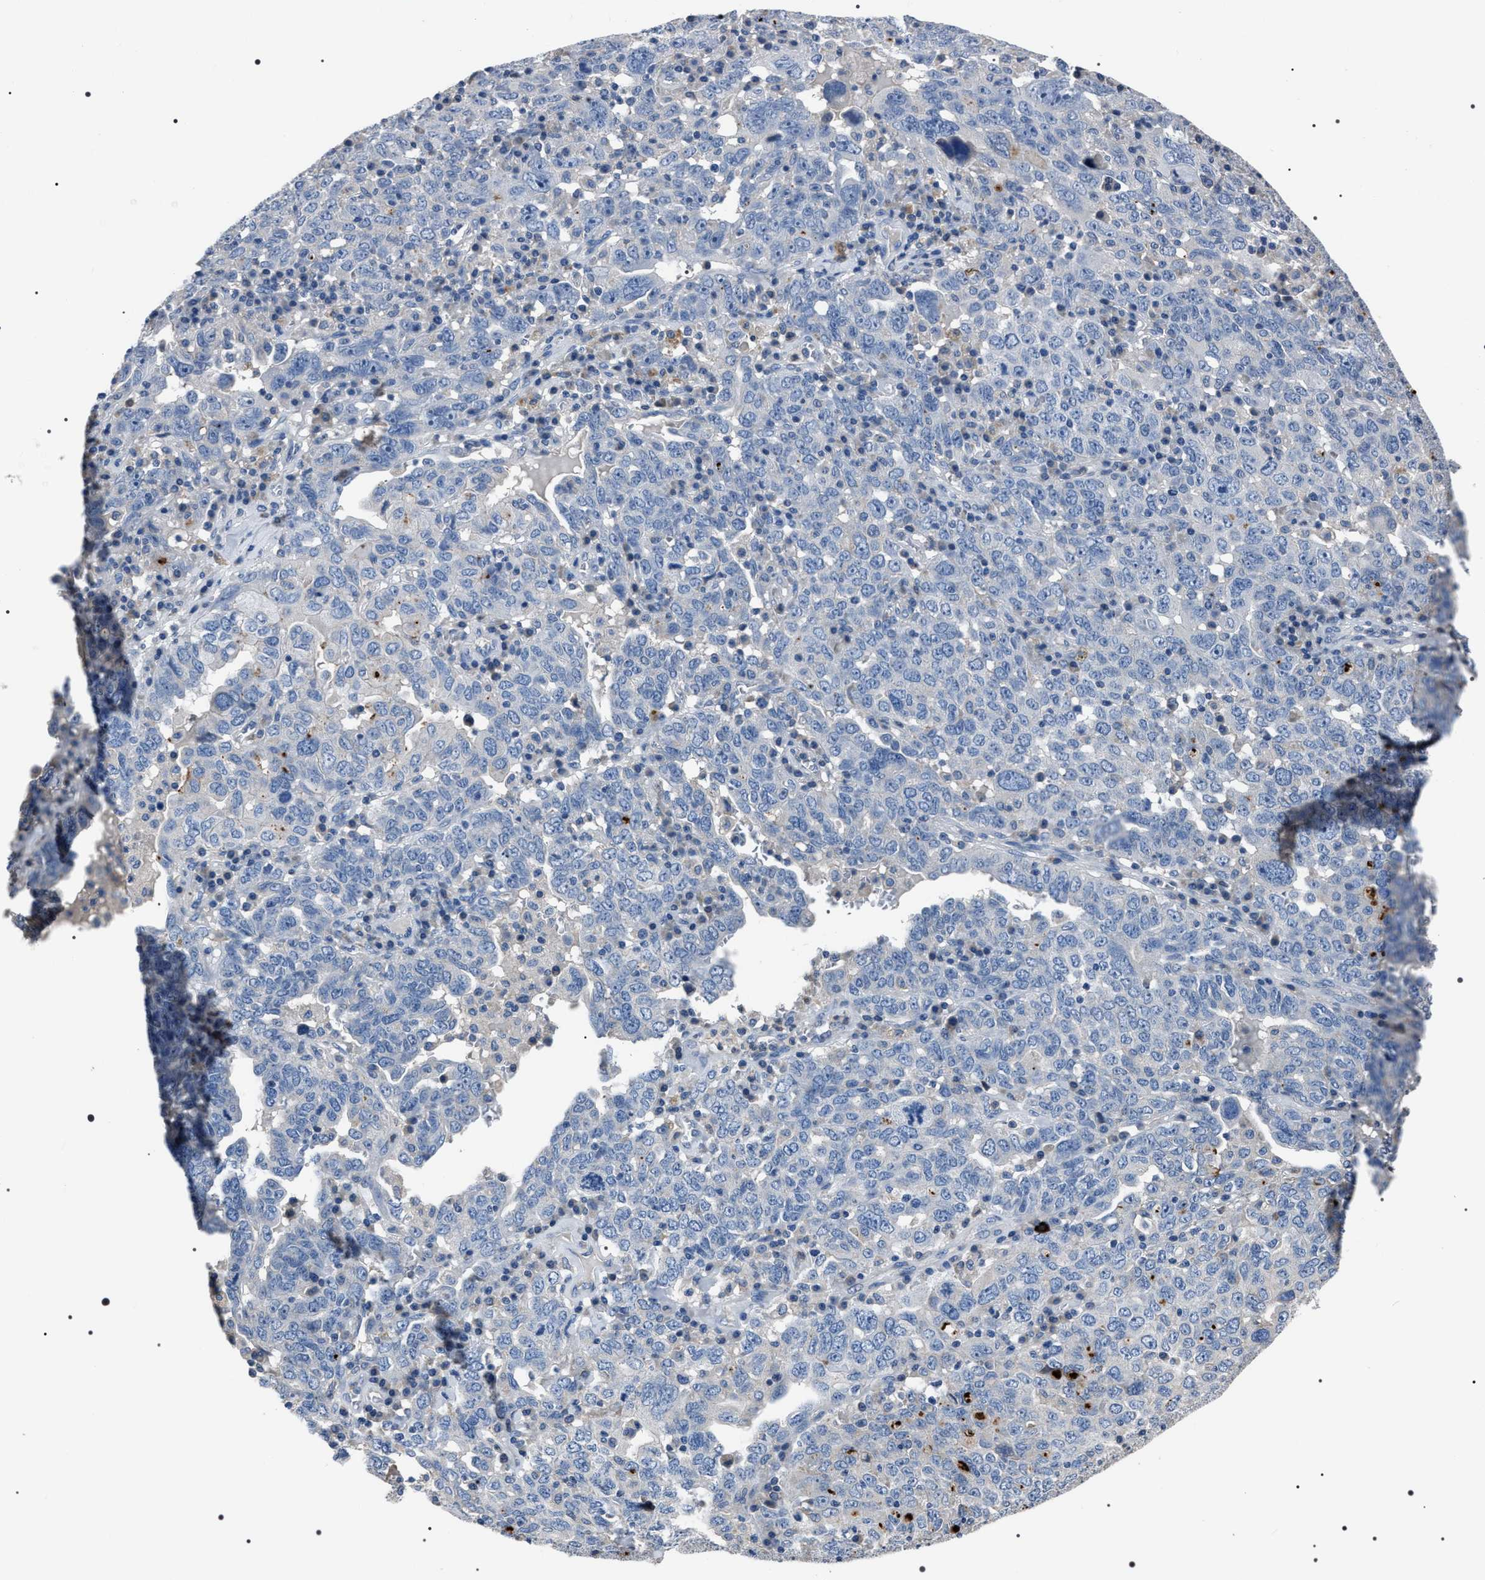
{"staining": {"intensity": "negative", "quantity": "none", "location": "none"}, "tissue": "ovarian cancer", "cell_type": "Tumor cells", "image_type": "cancer", "snomed": [{"axis": "morphology", "description": "Carcinoma, endometroid"}, {"axis": "topography", "description": "Ovary"}], "caption": "Ovarian cancer (endometroid carcinoma) was stained to show a protein in brown. There is no significant expression in tumor cells. Brightfield microscopy of immunohistochemistry (IHC) stained with DAB (brown) and hematoxylin (blue), captured at high magnification.", "gene": "TRIM54", "patient": {"sex": "female", "age": 62}}